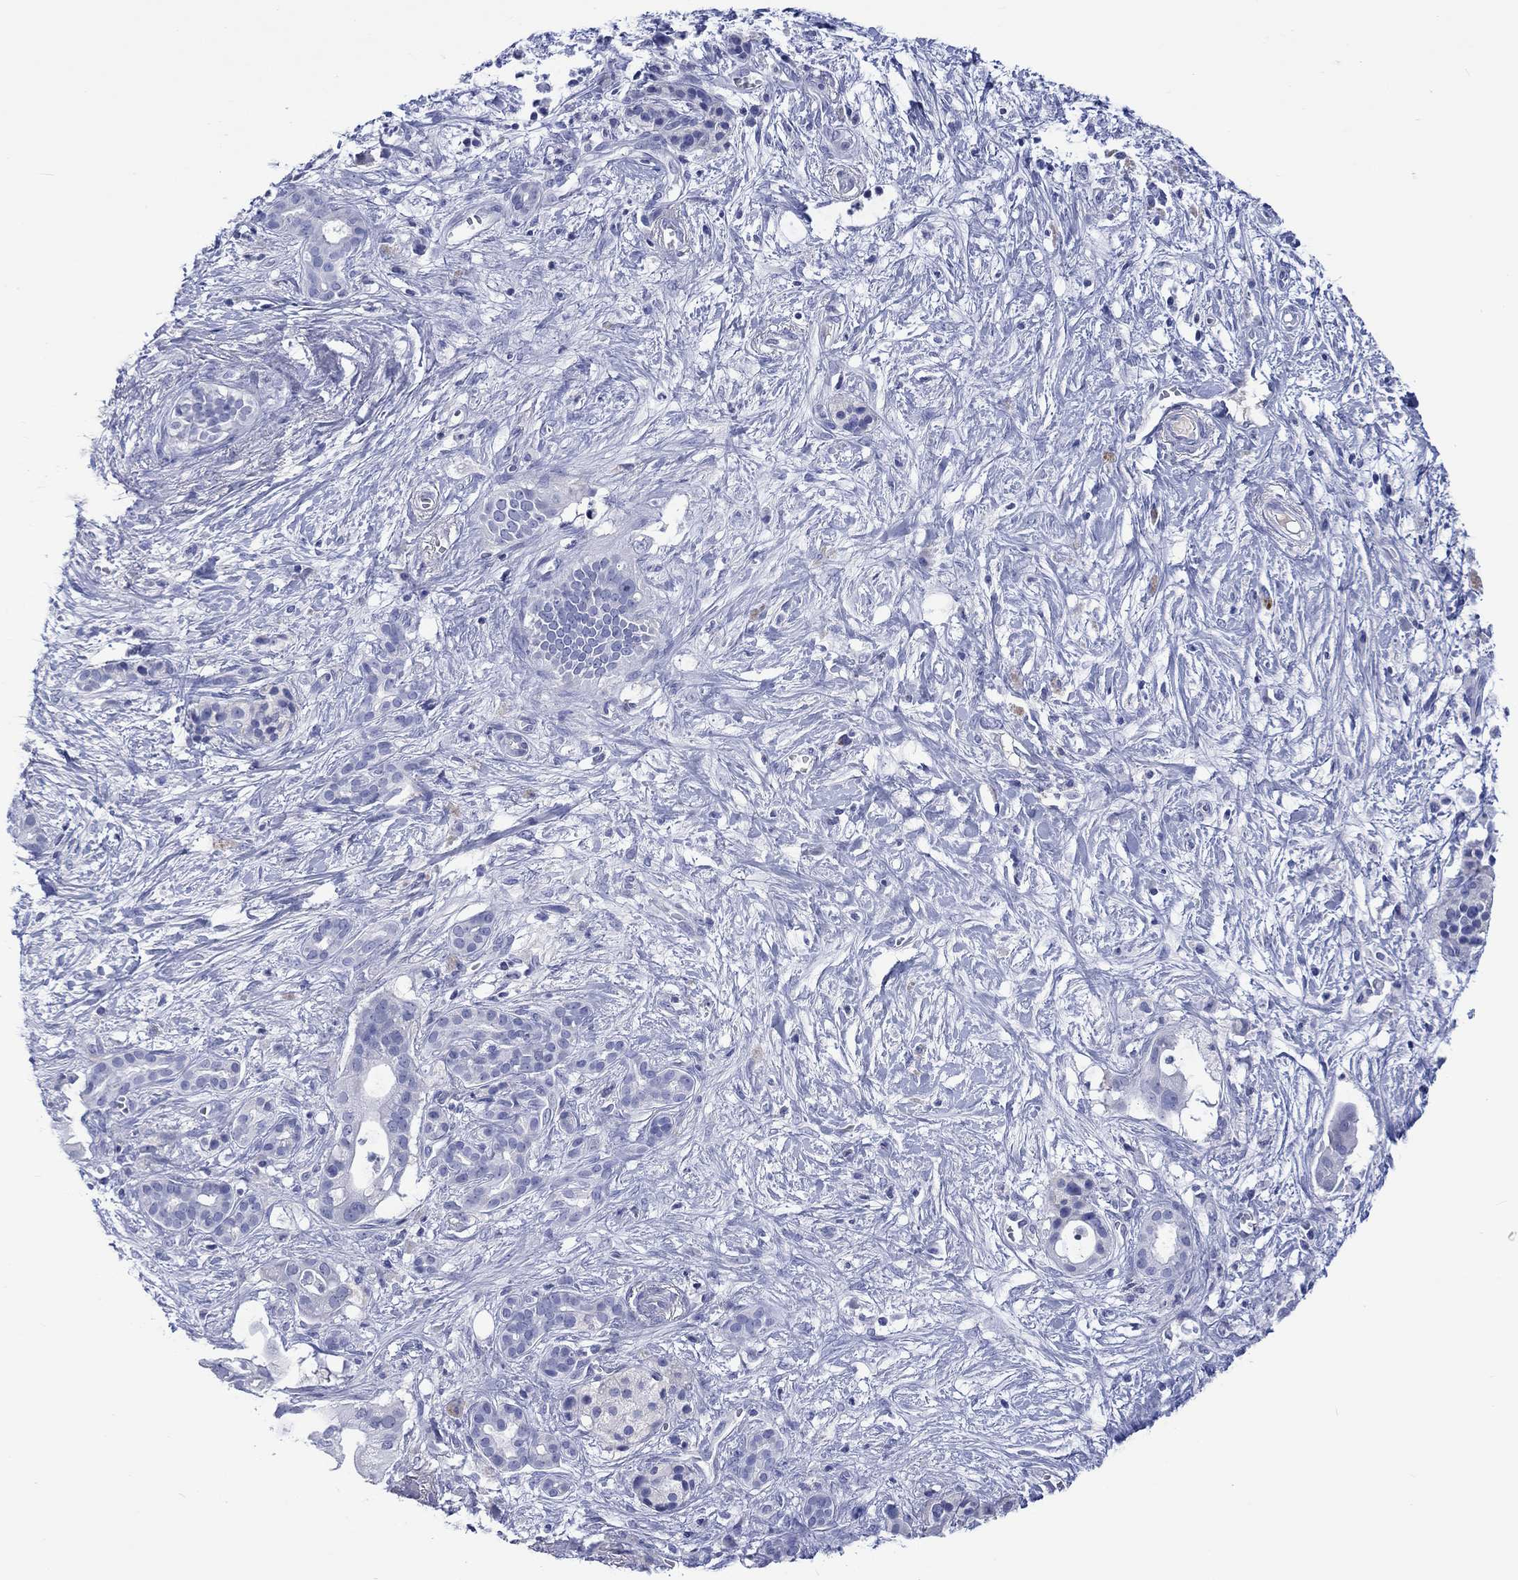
{"staining": {"intensity": "negative", "quantity": "none", "location": "none"}, "tissue": "pancreatic cancer", "cell_type": "Tumor cells", "image_type": "cancer", "snomed": [{"axis": "morphology", "description": "Adenocarcinoma, NOS"}, {"axis": "topography", "description": "Pancreas"}], "caption": "DAB (3,3'-diaminobenzidine) immunohistochemical staining of pancreatic cancer (adenocarcinoma) exhibits no significant positivity in tumor cells.", "gene": "CACNG3", "patient": {"sex": "male", "age": 61}}